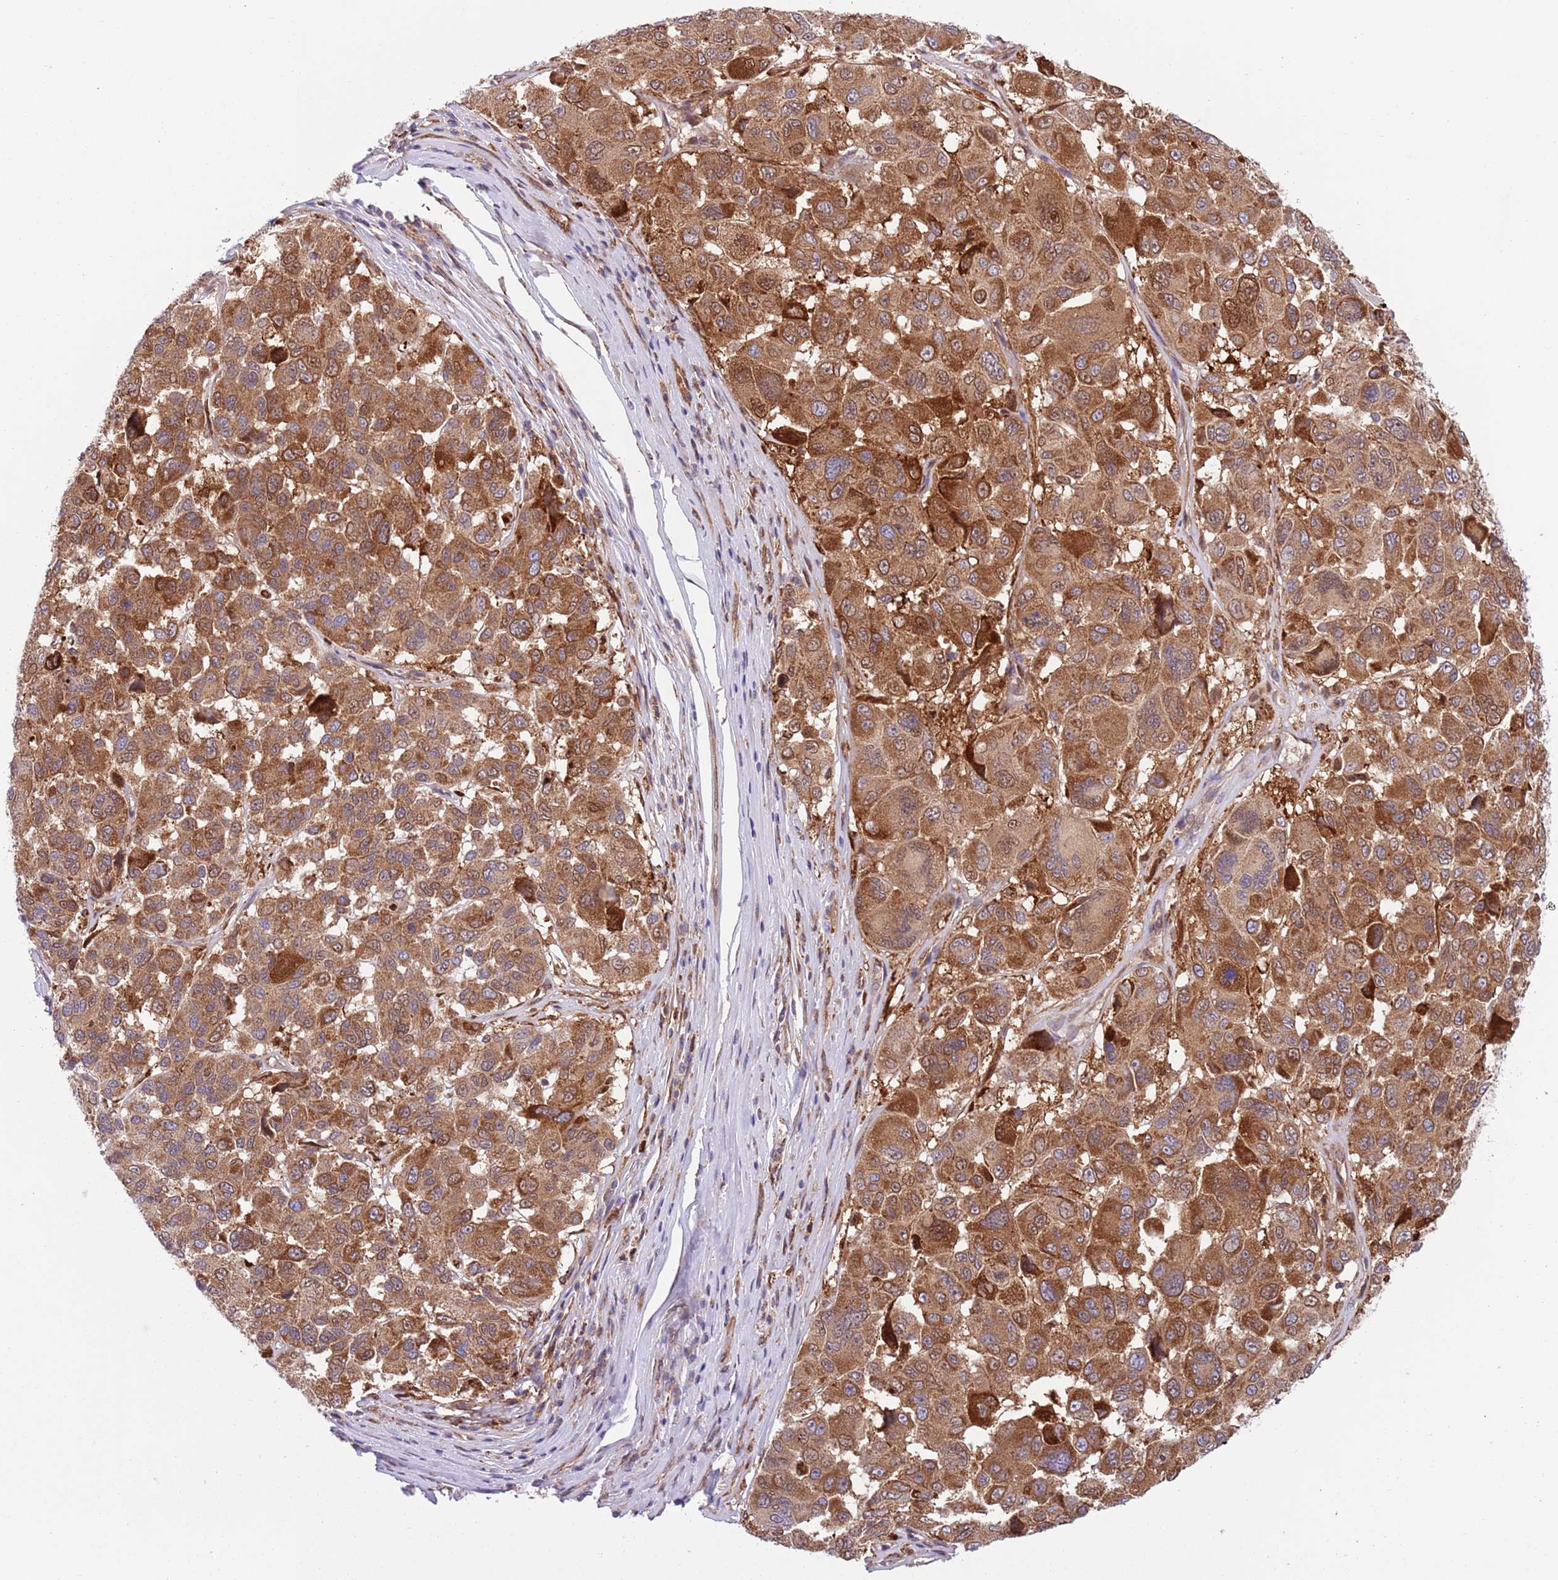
{"staining": {"intensity": "strong", "quantity": ">75%", "location": "cytoplasmic/membranous"}, "tissue": "melanoma", "cell_type": "Tumor cells", "image_type": "cancer", "snomed": [{"axis": "morphology", "description": "Malignant melanoma, NOS"}, {"axis": "topography", "description": "Skin"}], "caption": "Malignant melanoma was stained to show a protein in brown. There is high levels of strong cytoplasmic/membranous positivity in approximately >75% of tumor cells.", "gene": "ZMYM5", "patient": {"sex": "female", "age": 66}}